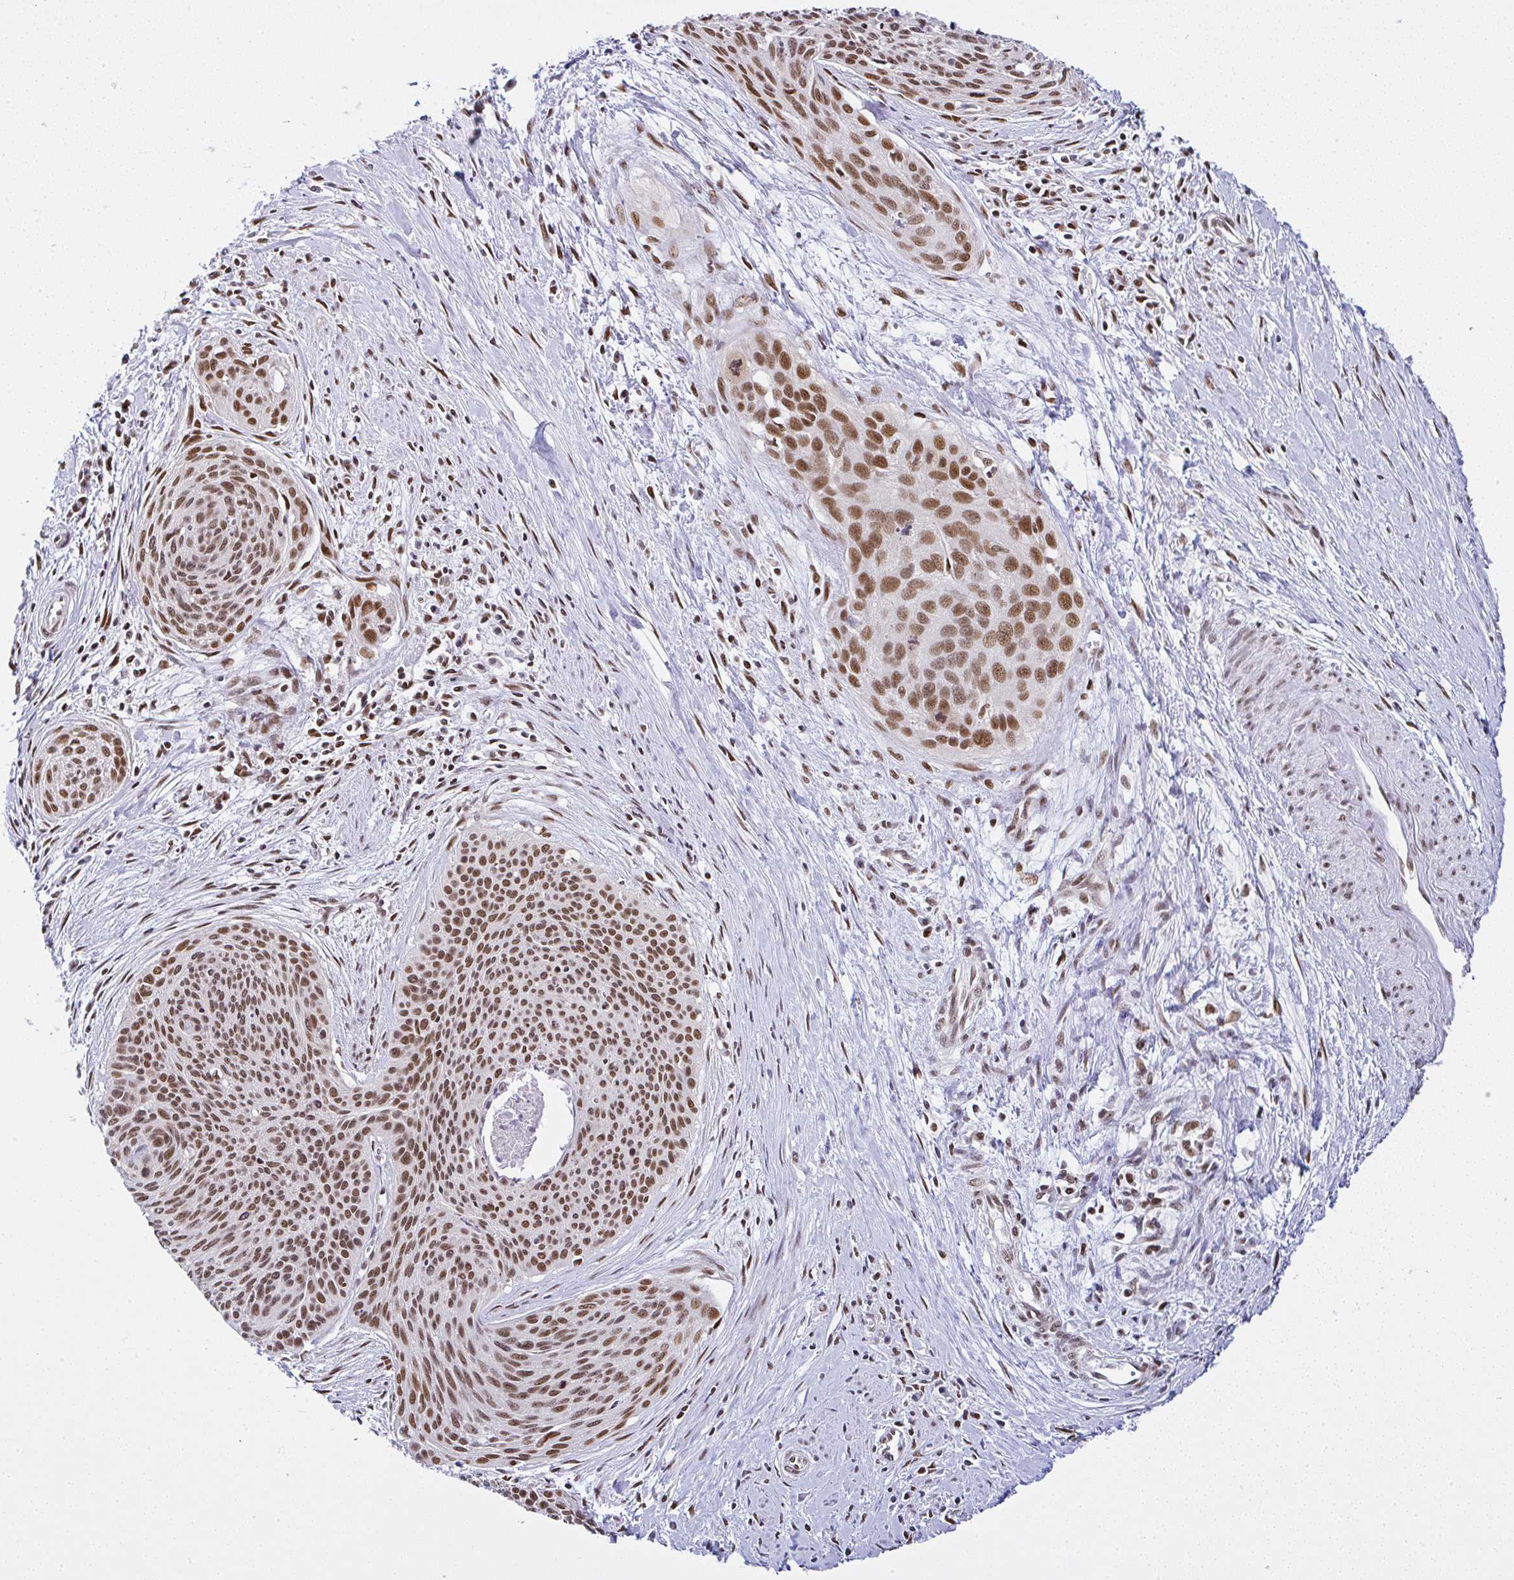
{"staining": {"intensity": "moderate", "quantity": ">75%", "location": "nuclear"}, "tissue": "cervical cancer", "cell_type": "Tumor cells", "image_type": "cancer", "snomed": [{"axis": "morphology", "description": "Squamous cell carcinoma, NOS"}, {"axis": "topography", "description": "Cervix"}], "caption": "Moderate nuclear expression for a protein is present in approximately >75% of tumor cells of cervical cancer (squamous cell carcinoma) using immunohistochemistry.", "gene": "DR1", "patient": {"sex": "female", "age": 55}}